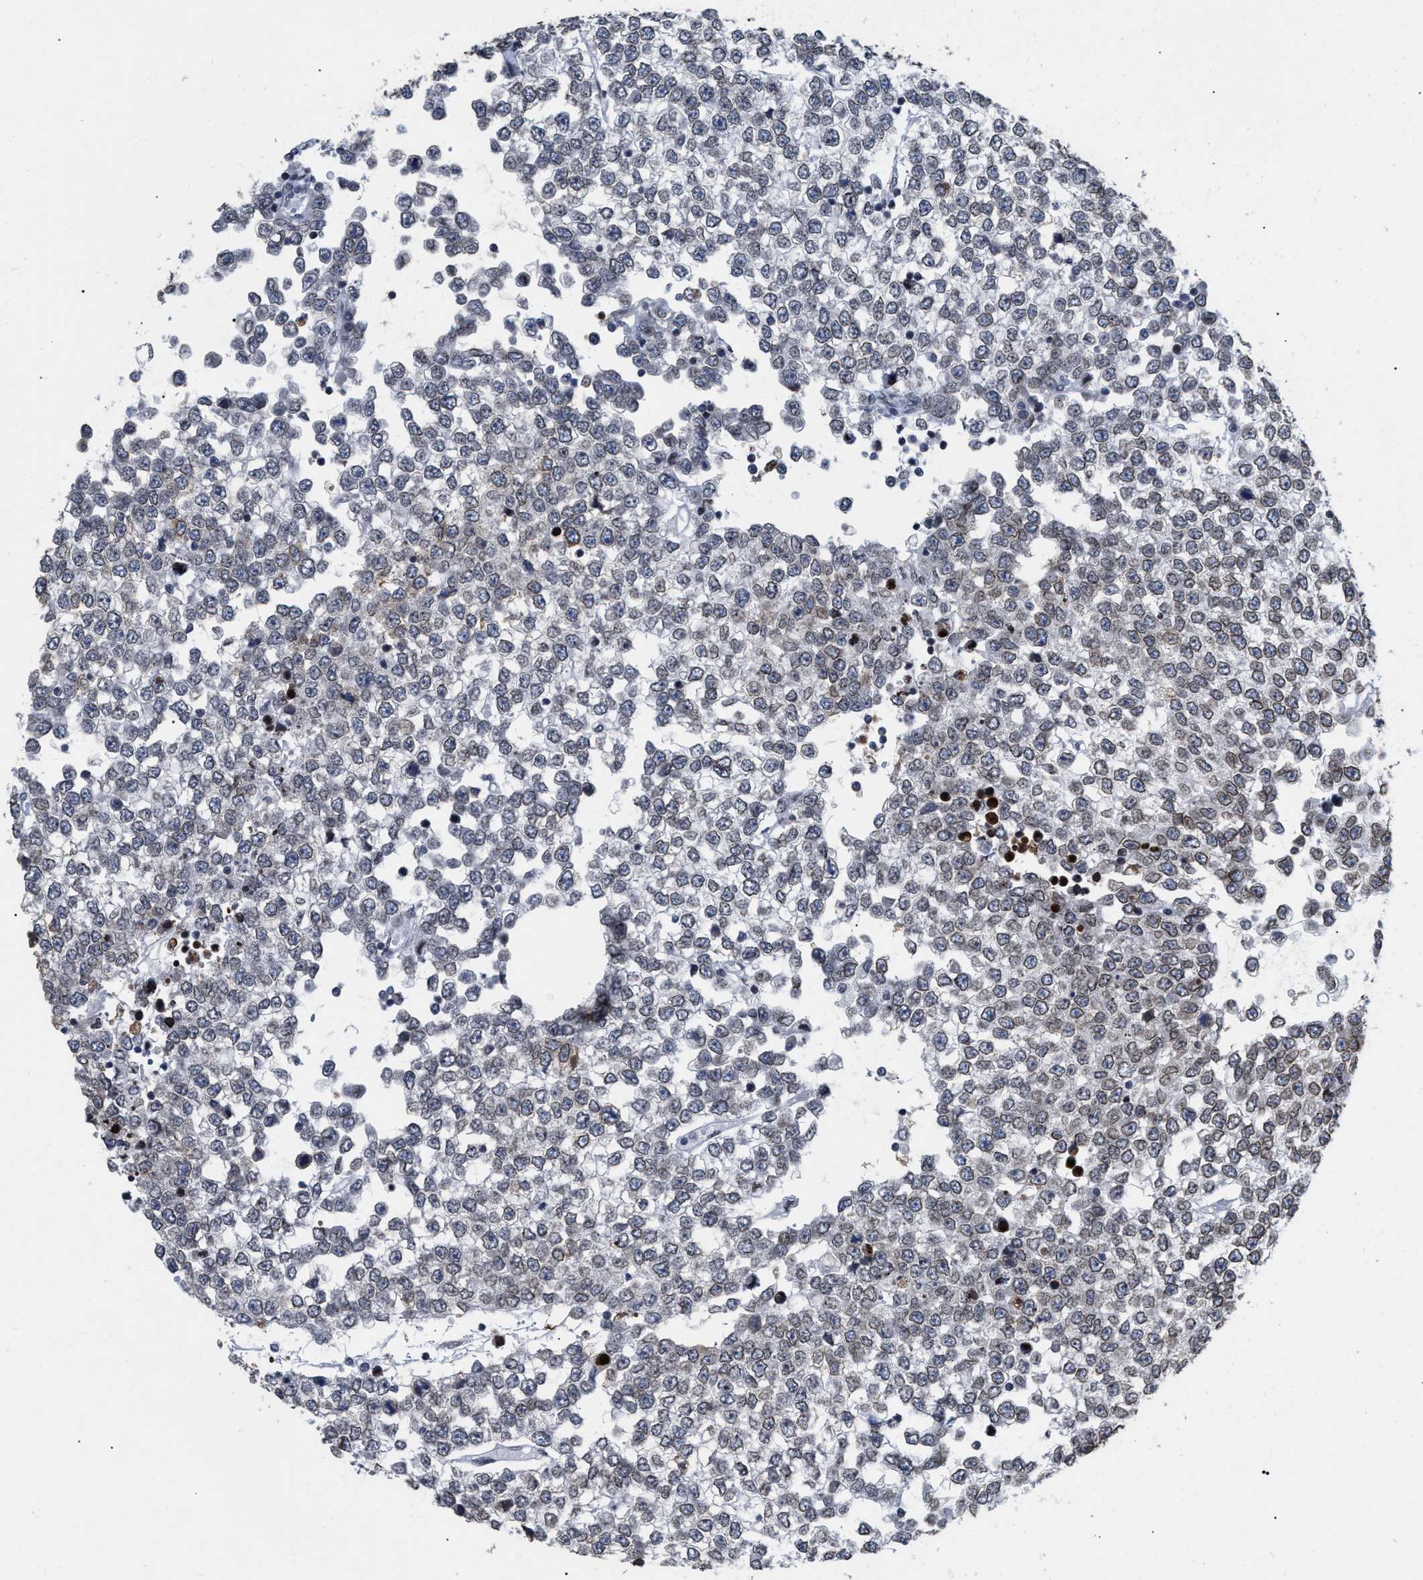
{"staining": {"intensity": "negative", "quantity": "none", "location": "none"}, "tissue": "testis cancer", "cell_type": "Tumor cells", "image_type": "cancer", "snomed": [{"axis": "morphology", "description": "Seminoma, NOS"}, {"axis": "topography", "description": "Testis"}], "caption": "Protein analysis of testis seminoma shows no significant positivity in tumor cells.", "gene": "TPR", "patient": {"sex": "male", "age": 65}}